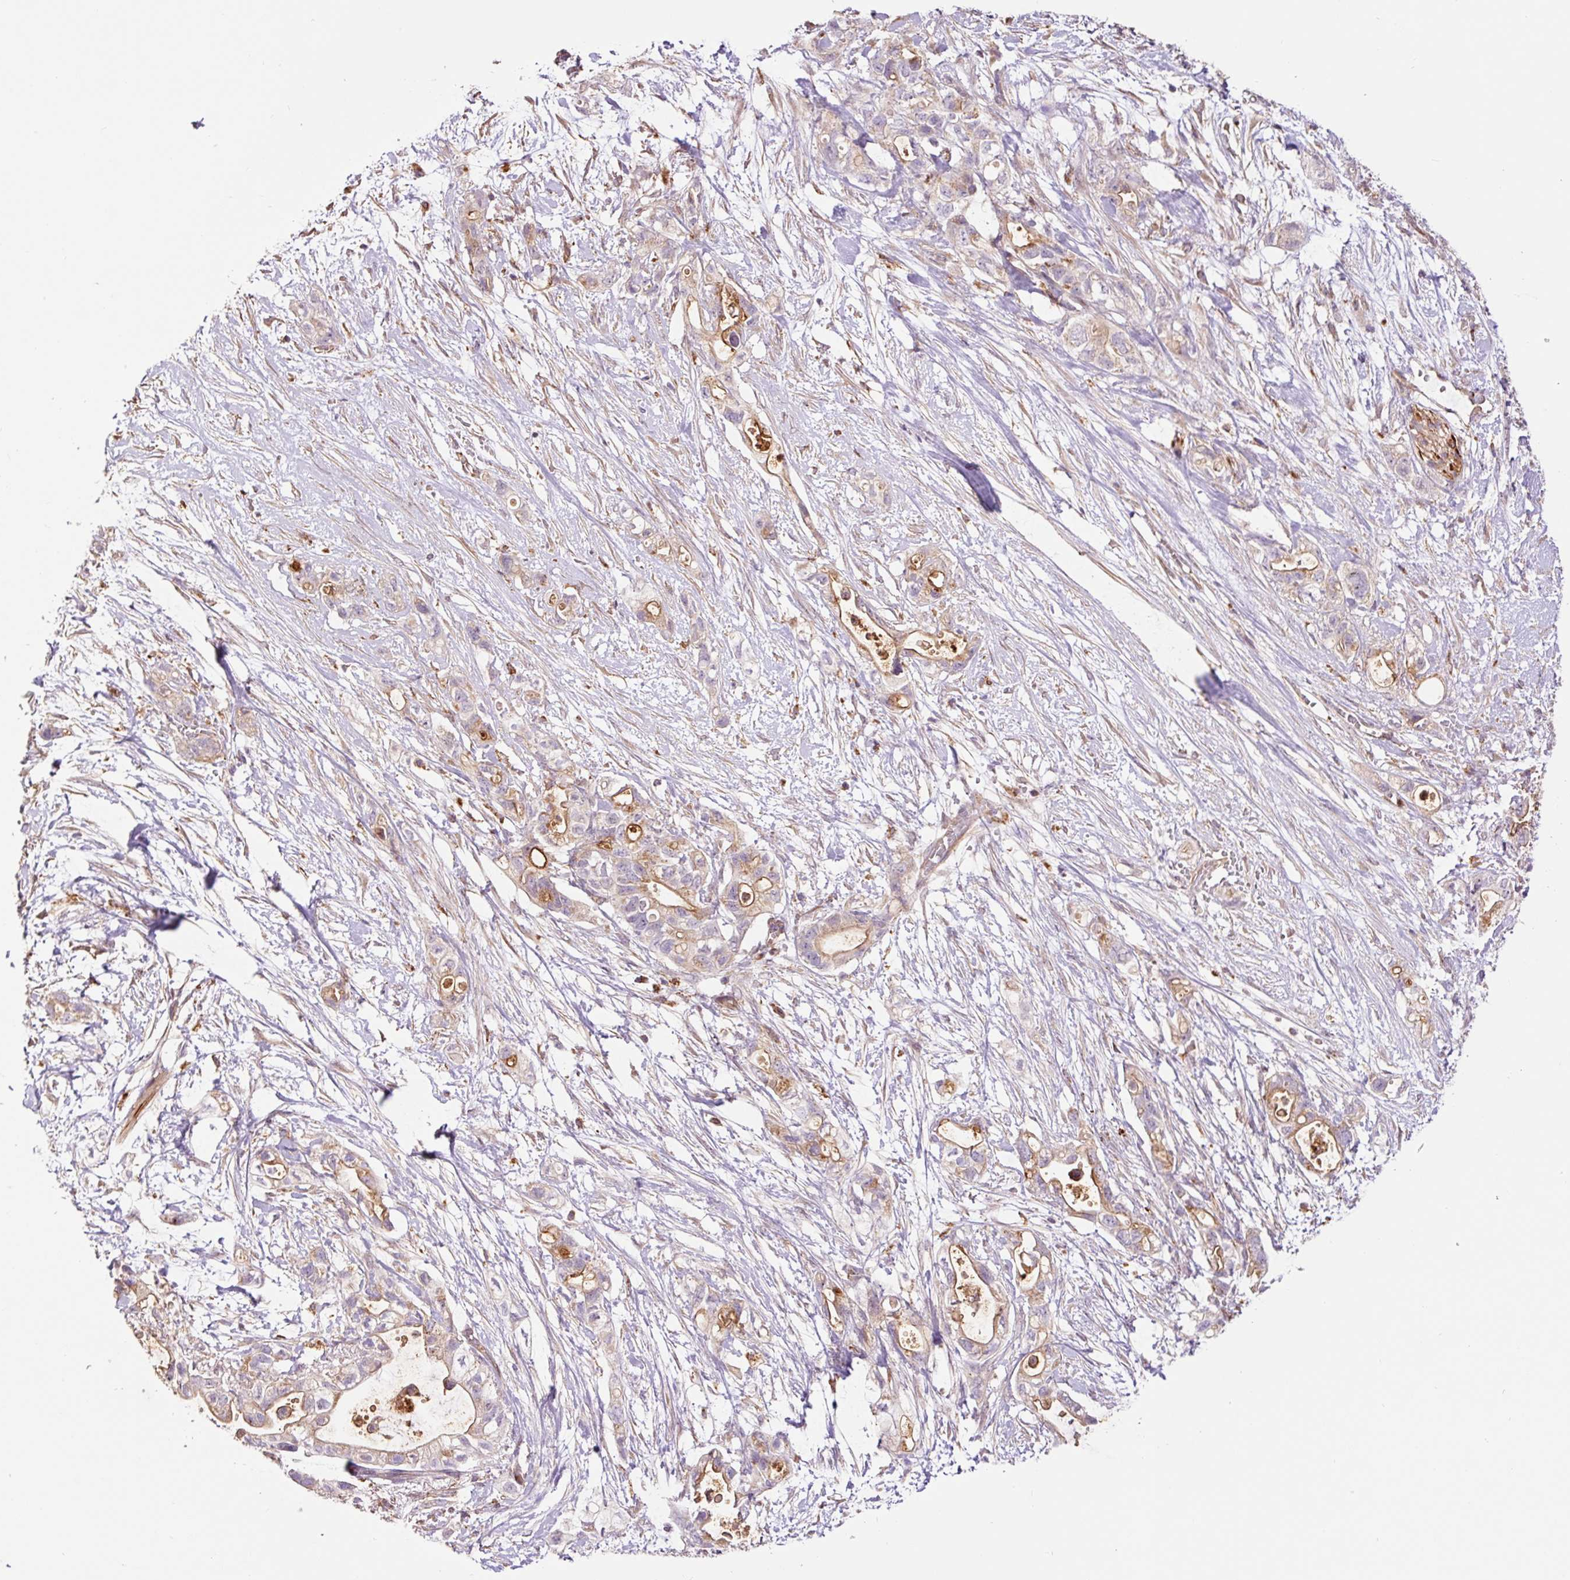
{"staining": {"intensity": "moderate", "quantity": "25%-75%", "location": "cytoplasmic/membranous"}, "tissue": "pancreatic cancer", "cell_type": "Tumor cells", "image_type": "cancer", "snomed": [{"axis": "morphology", "description": "Adenocarcinoma, NOS"}, {"axis": "topography", "description": "Pancreas"}], "caption": "Protein expression analysis of human pancreatic cancer reveals moderate cytoplasmic/membranous staining in approximately 25%-75% of tumor cells.", "gene": "PCK2", "patient": {"sex": "female", "age": 72}}